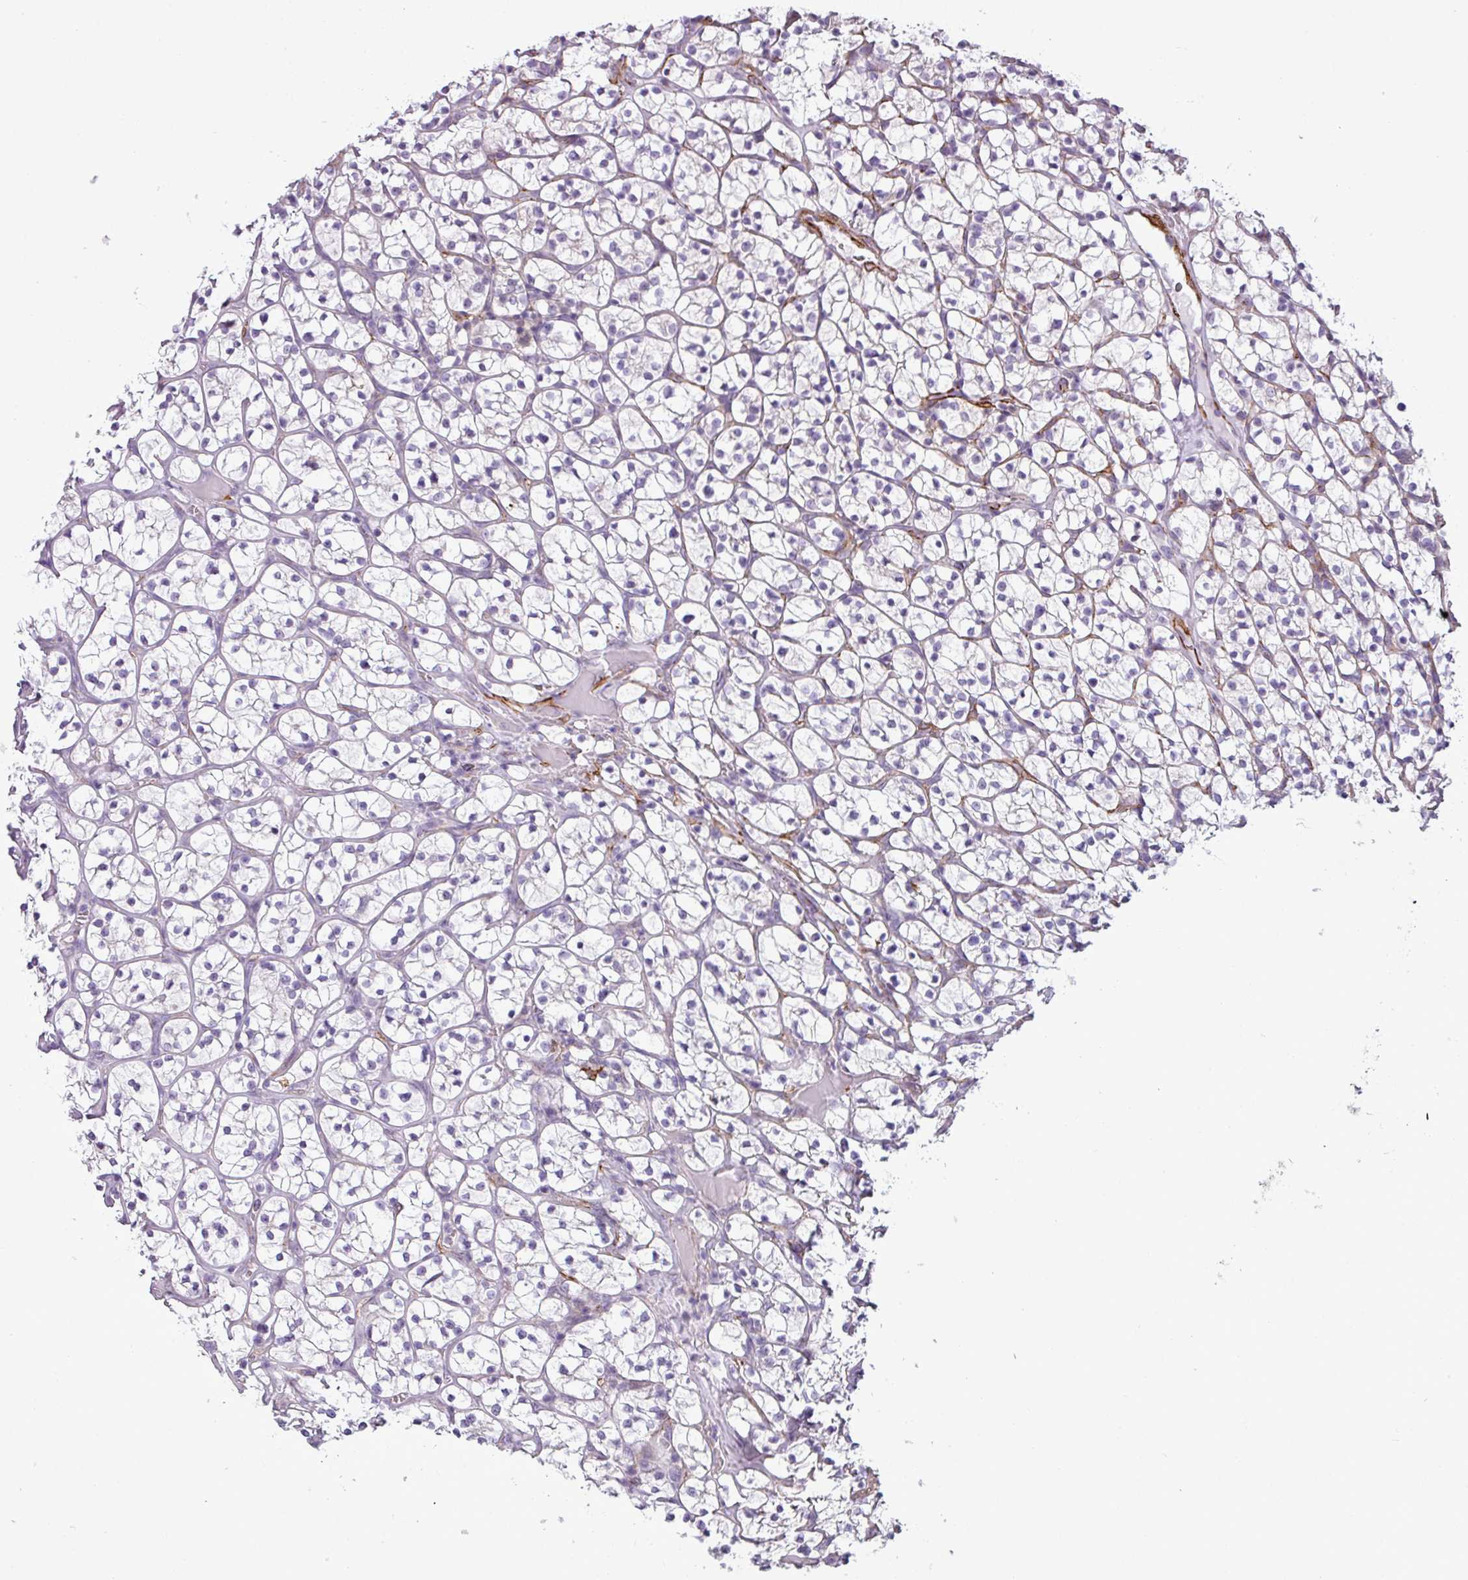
{"staining": {"intensity": "negative", "quantity": "none", "location": "none"}, "tissue": "renal cancer", "cell_type": "Tumor cells", "image_type": "cancer", "snomed": [{"axis": "morphology", "description": "Adenocarcinoma, NOS"}, {"axis": "topography", "description": "Kidney"}], "caption": "There is no significant positivity in tumor cells of renal adenocarcinoma.", "gene": "ATP10A", "patient": {"sex": "female", "age": 64}}